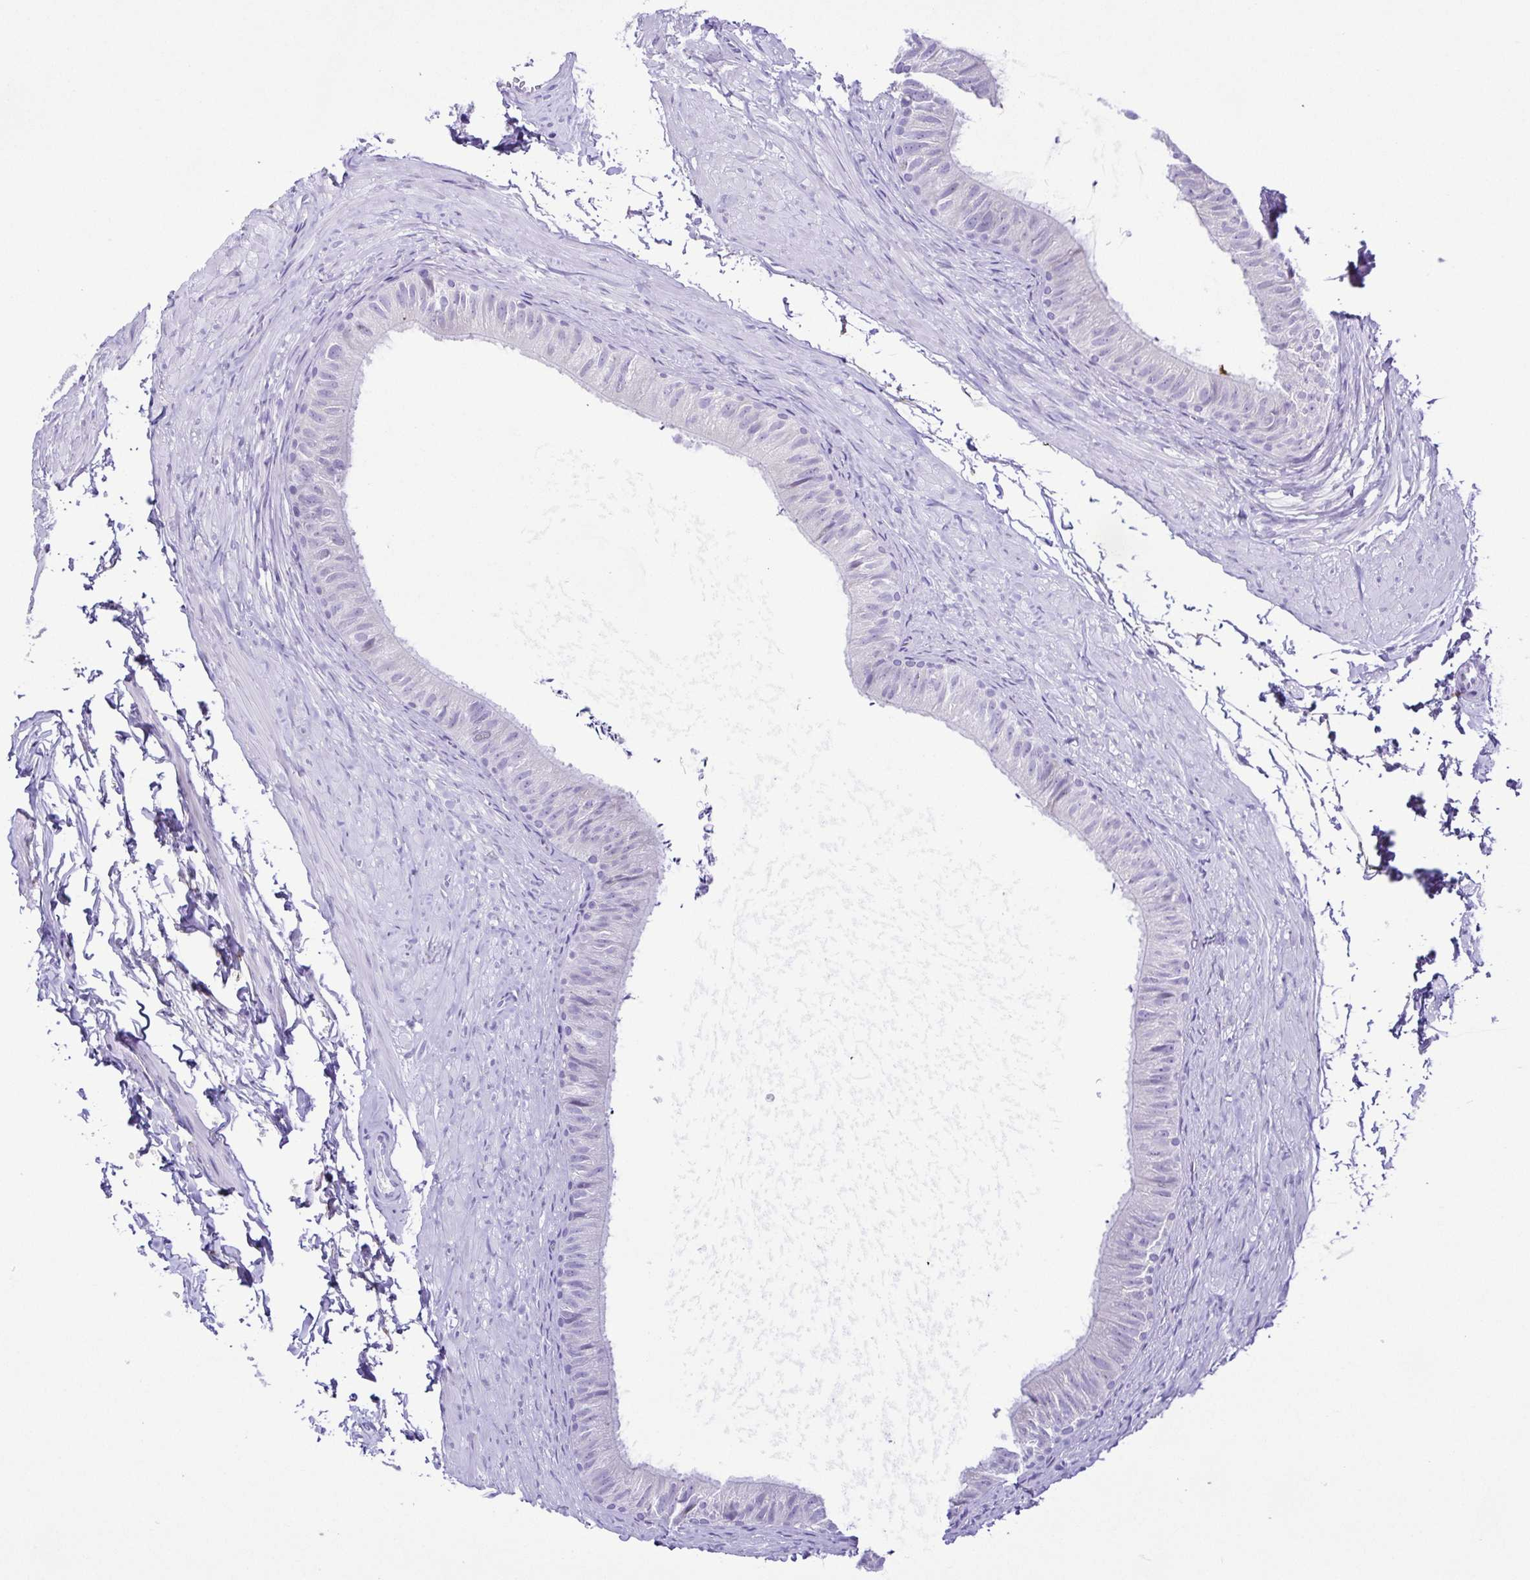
{"staining": {"intensity": "negative", "quantity": "none", "location": "none"}, "tissue": "epididymis", "cell_type": "Glandular cells", "image_type": "normal", "snomed": [{"axis": "morphology", "description": "Normal tissue, NOS"}, {"axis": "topography", "description": "Epididymis, spermatic cord, NOS"}, {"axis": "topography", "description": "Epididymis"}, {"axis": "topography", "description": "Peripheral nerve tissue"}], "caption": "IHC image of normal epididymis: human epididymis stained with DAB displays no significant protein positivity in glandular cells. Nuclei are stained in blue.", "gene": "PAK3", "patient": {"sex": "male", "age": 29}}